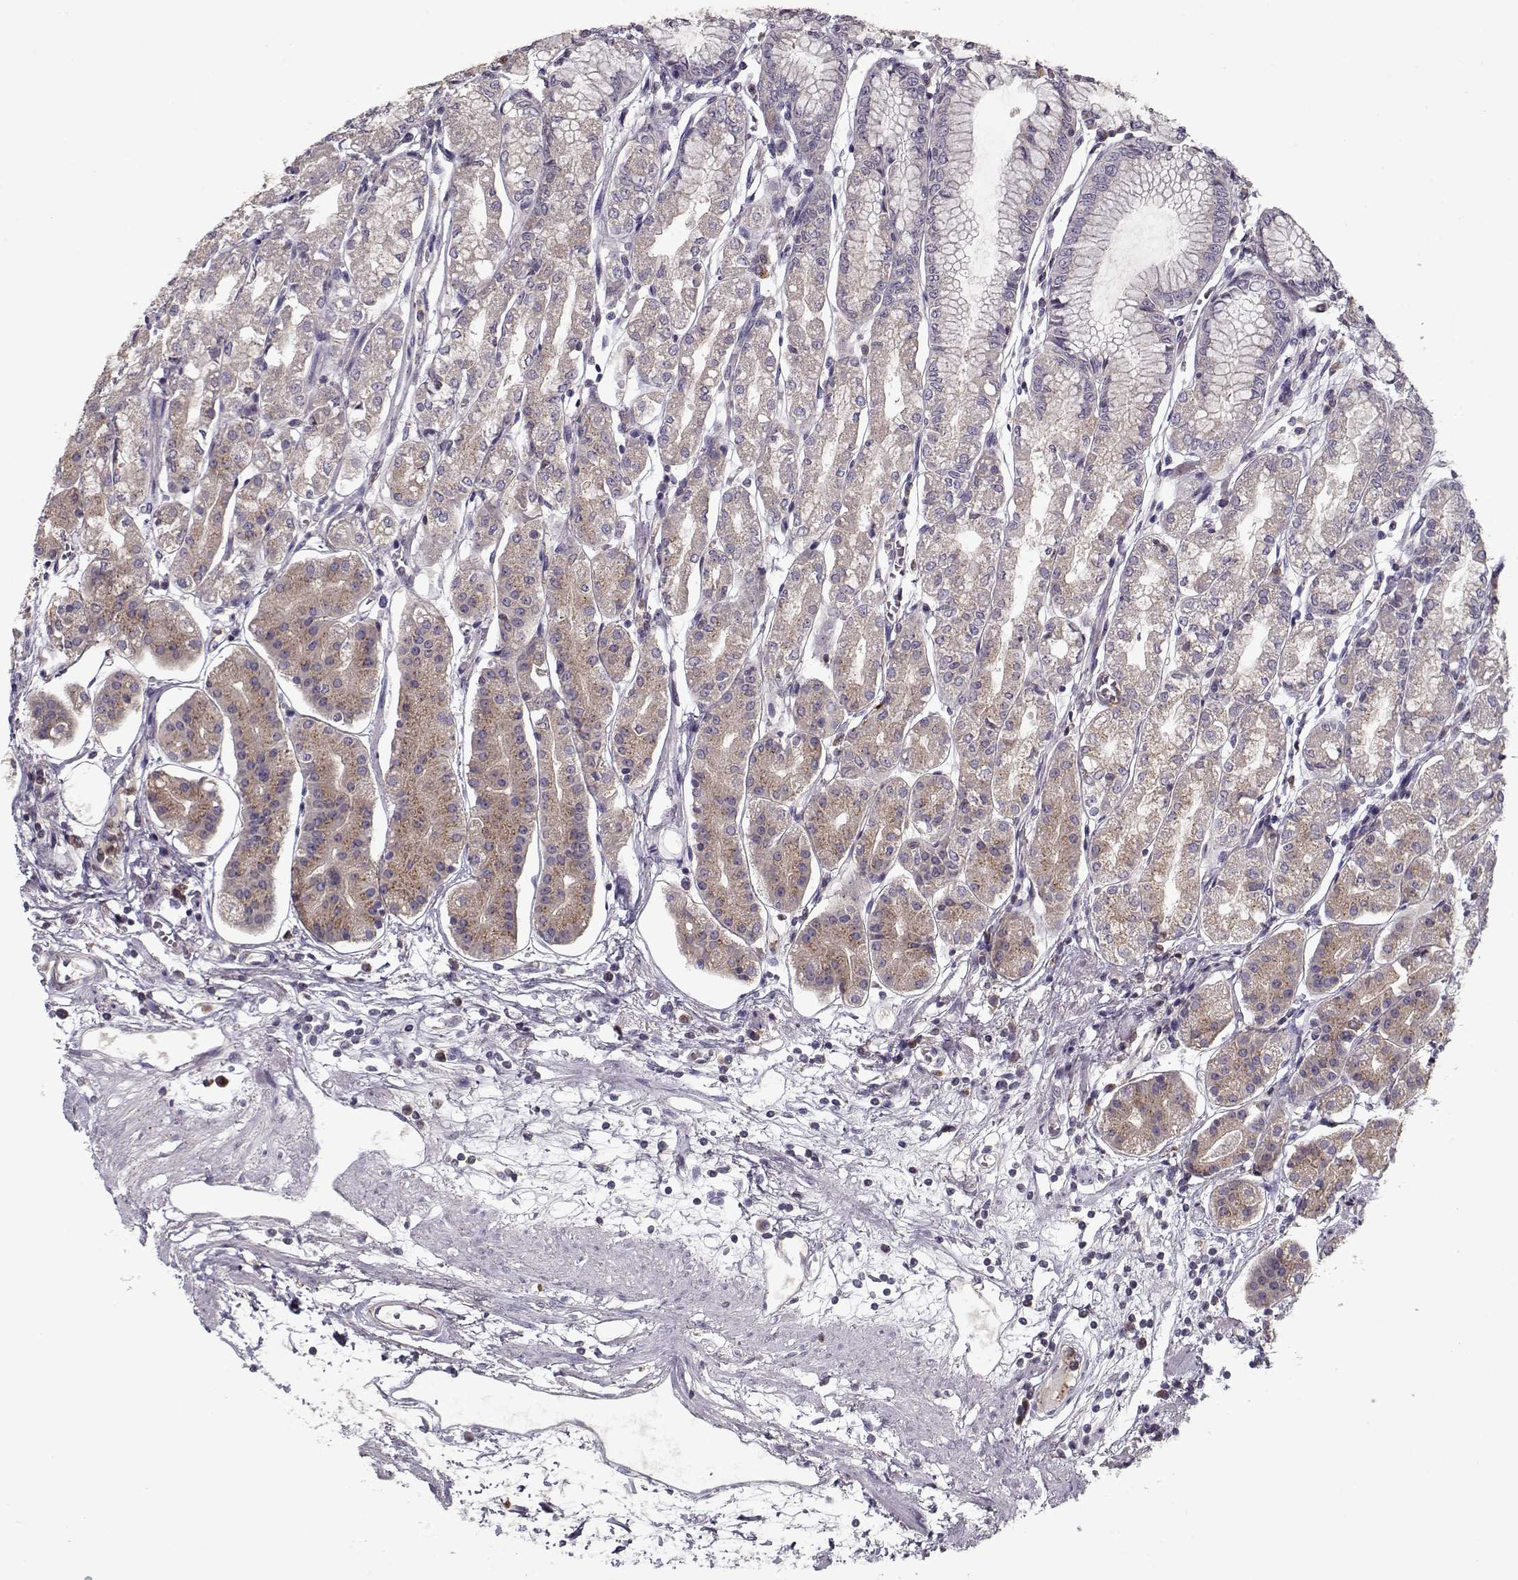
{"staining": {"intensity": "moderate", "quantity": "25%-75%", "location": "cytoplasmic/membranous"}, "tissue": "stomach", "cell_type": "Glandular cells", "image_type": "normal", "snomed": [{"axis": "morphology", "description": "Normal tissue, NOS"}, {"axis": "topography", "description": "Skeletal muscle"}, {"axis": "topography", "description": "Stomach"}], "caption": "Stomach was stained to show a protein in brown. There is medium levels of moderate cytoplasmic/membranous staining in approximately 25%-75% of glandular cells. (DAB (3,3'-diaminobenzidine) IHC with brightfield microscopy, high magnification).", "gene": "UNC13D", "patient": {"sex": "female", "age": 57}}